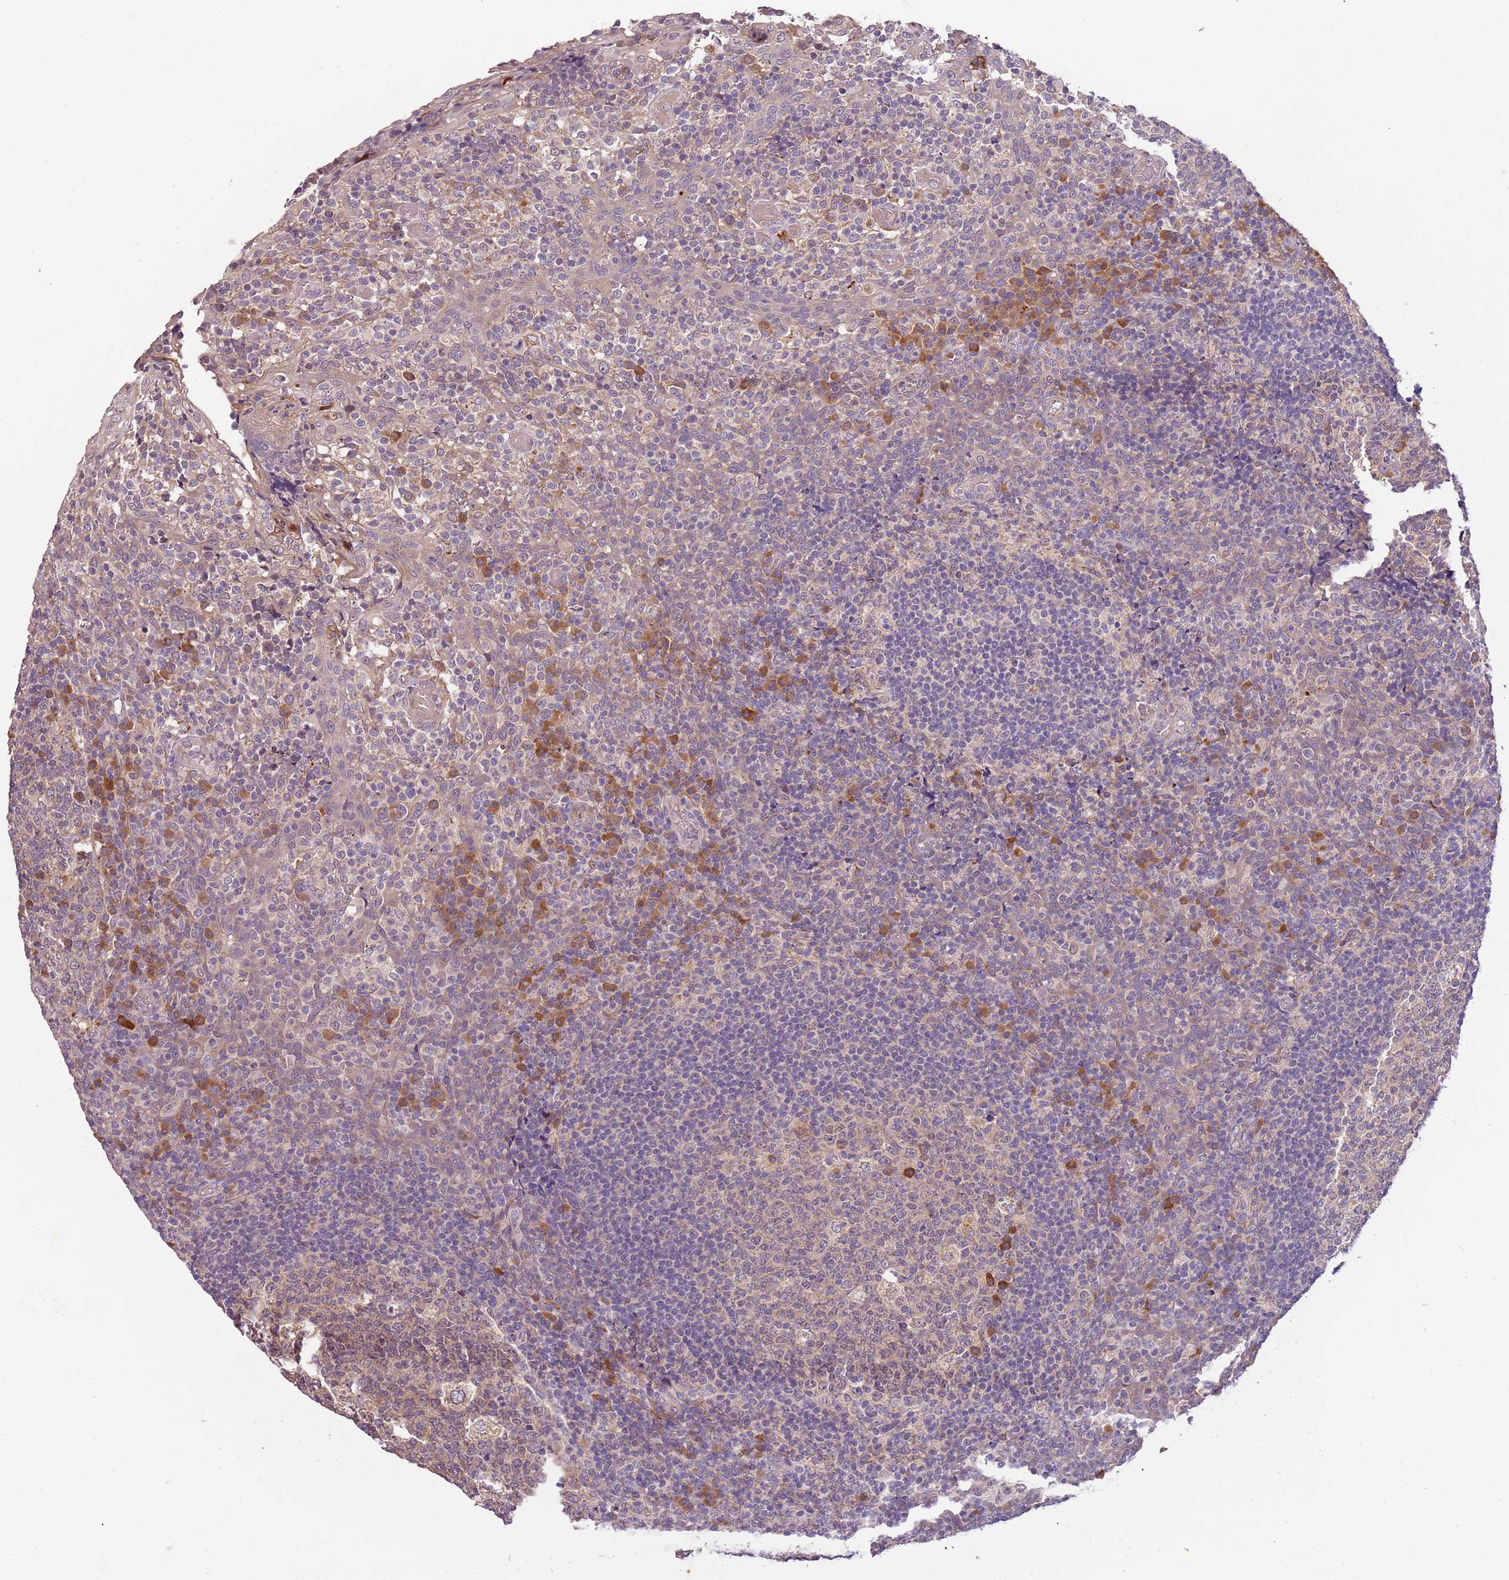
{"staining": {"intensity": "weak", "quantity": "25%-75%", "location": "cytoplasmic/membranous"}, "tissue": "tonsil", "cell_type": "Germinal center cells", "image_type": "normal", "snomed": [{"axis": "morphology", "description": "Normal tissue, NOS"}, {"axis": "topography", "description": "Tonsil"}], "caption": "Germinal center cells show weak cytoplasmic/membranous expression in about 25%-75% of cells in unremarkable tonsil. (DAB IHC, brown staining for protein, blue staining for nuclei).", "gene": "FECH", "patient": {"sex": "female", "age": 19}}